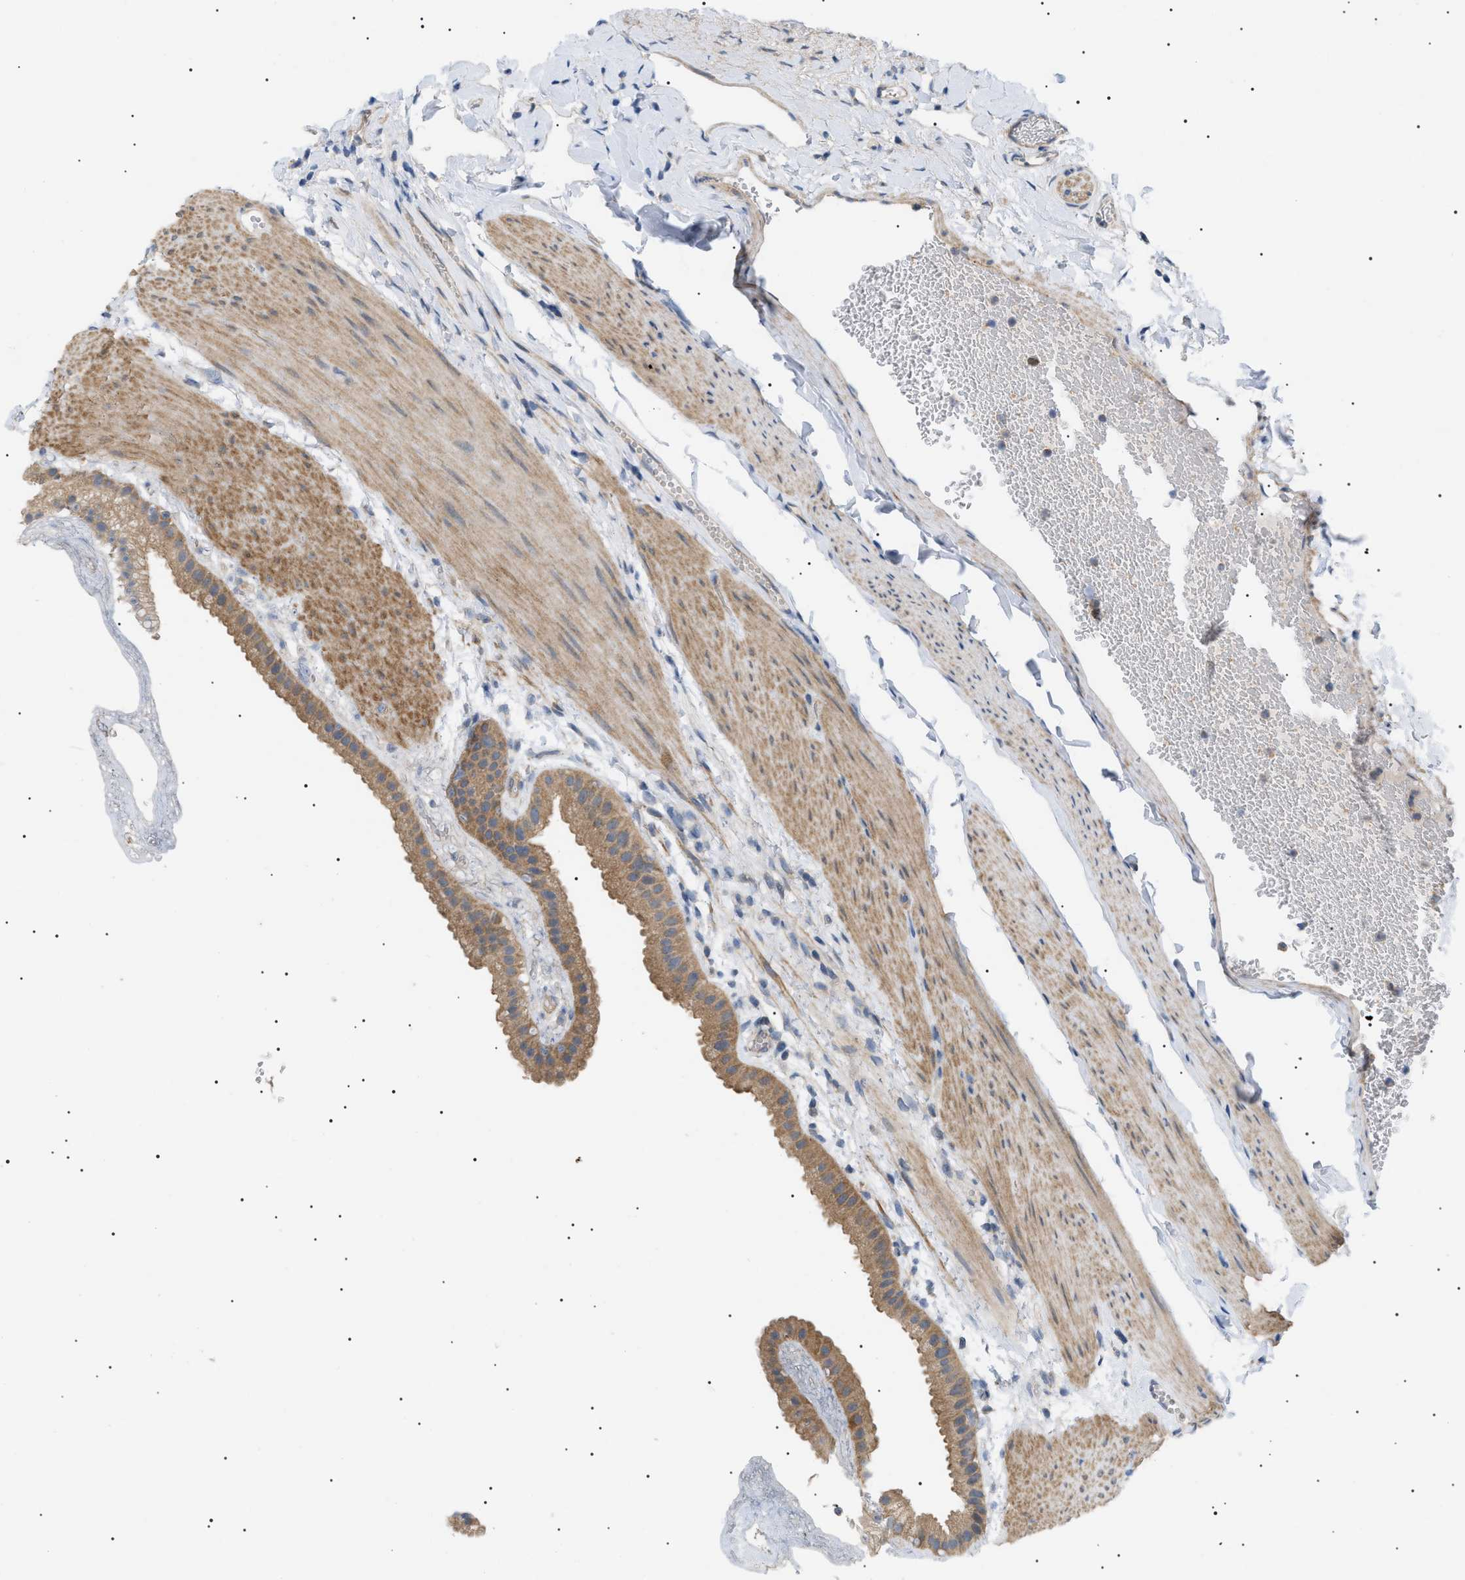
{"staining": {"intensity": "moderate", "quantity": ">75%", "location": "cytoplasmic/membranous"}, "tissue": "gallbladder", "cell_type": "Glandular cells", "image_type": "normal", "snomed": [{"axis": "morphology", "description": "Normal tissue, NOS"}, {"axis": "topography", "description": "Gallbladder"}], "caption": "A histopathology image showing moderate cytoplasmic/membranous positivity in approximately >75% of glandular cells in benign gallbladder, as visualized by brown immunohistochemical staining.", "gene": "IRS2", "patient": {"sex": "female", "age": 64}}